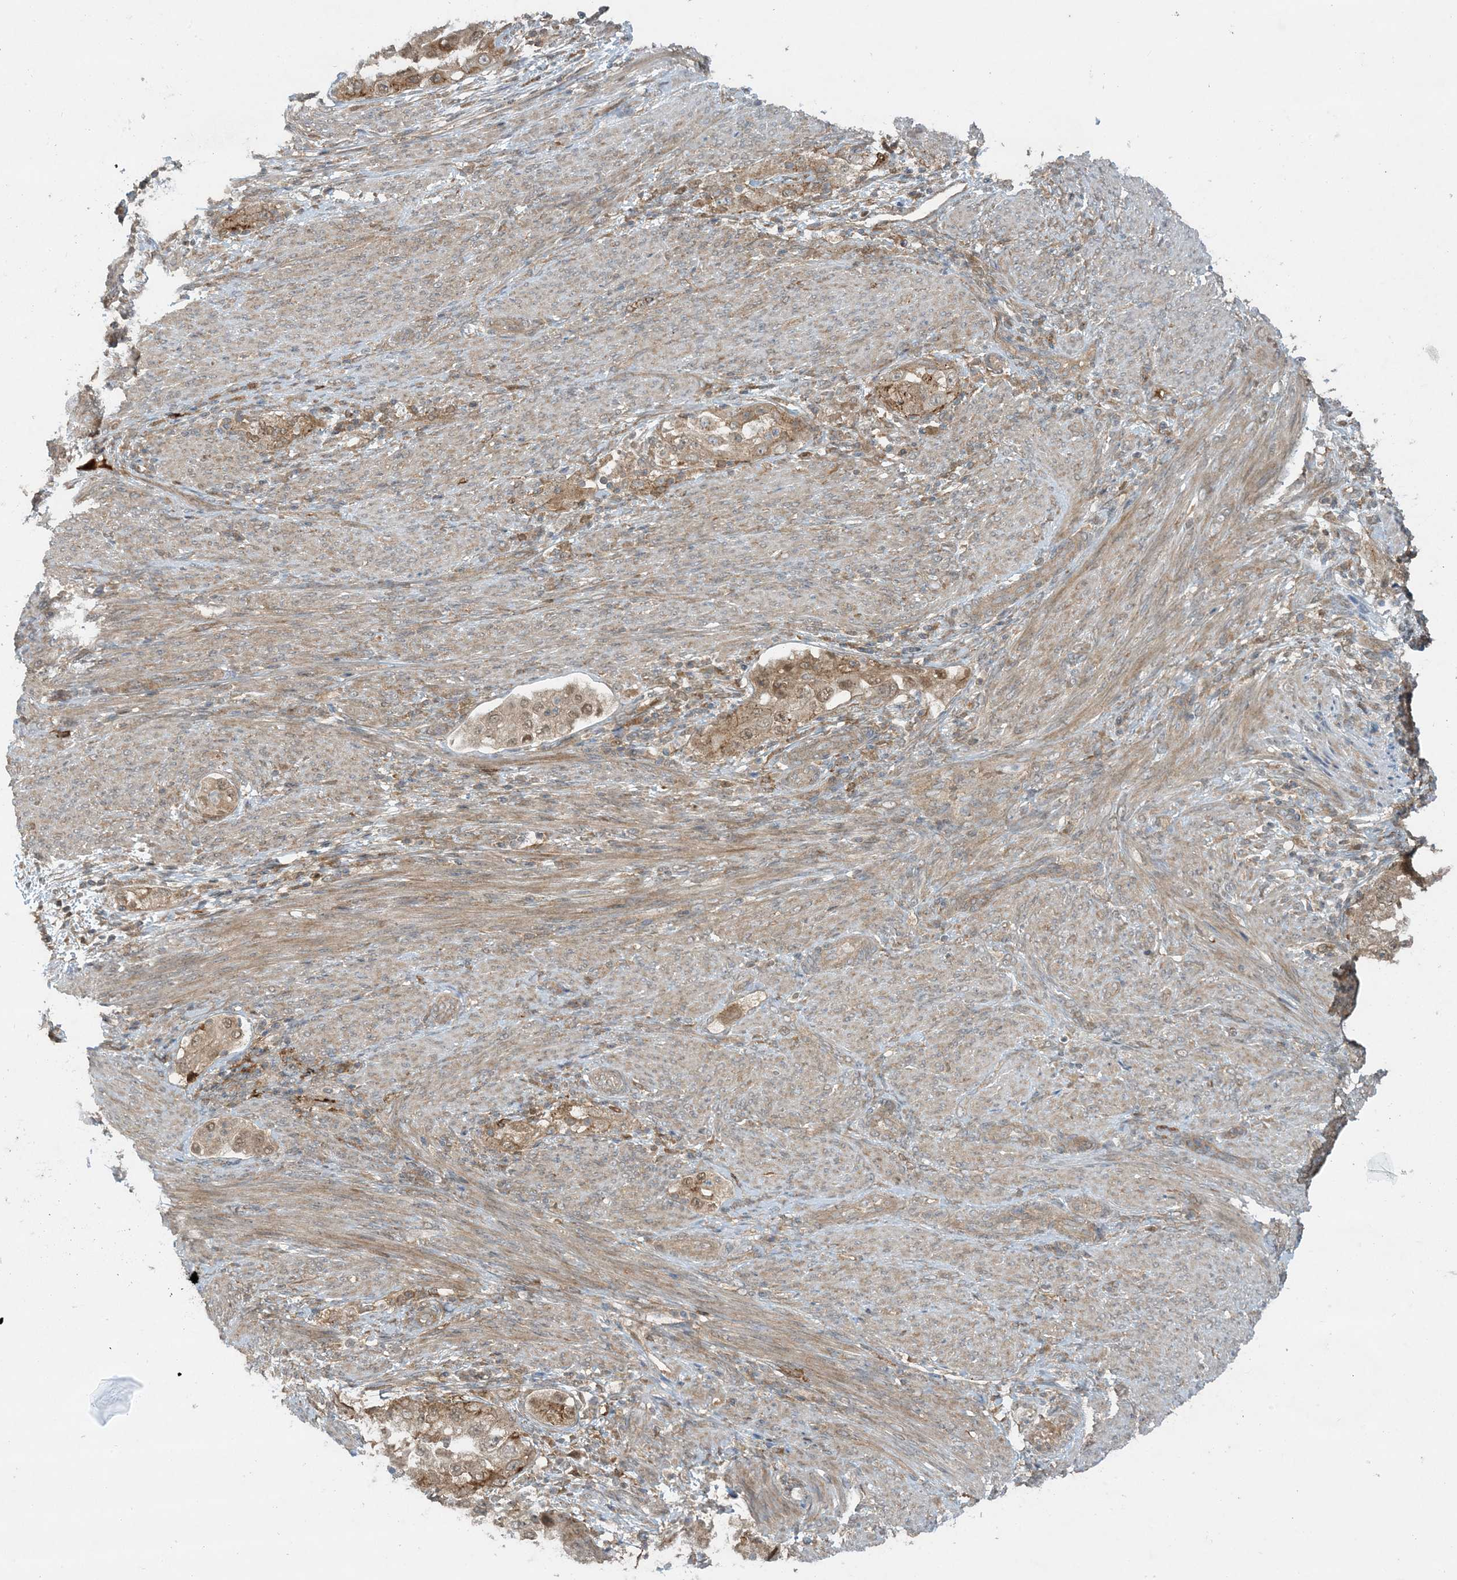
{"staining": {"intensity": "weak", "quantity": ">75%", "location": "cytoplasmic/membranous,nuclear"}, "tissue": "endometrial cancer", "cell_type": "Tumor cells", "image_type": "cancer", "snomed": [{"axis": "morphology", "description": "Adenocarcinoma, NOS"}, {"axis": "topography", "description": "Endometrium"}], "caption": "A high-resolution histopathology image shows IHC staining of endometrial adenocarcinoma, which displays weak cytoplasmic/membranous and nuclear expression in about >75% of tumor cells. Using DAB (3,3'-diaminobenzidine) (brown) and hematoxylin (blue) stains, captured at high magnification using brightfield microscopy.", "gene": "STAM2", "patient": {"sex": "female", "age": 85}}